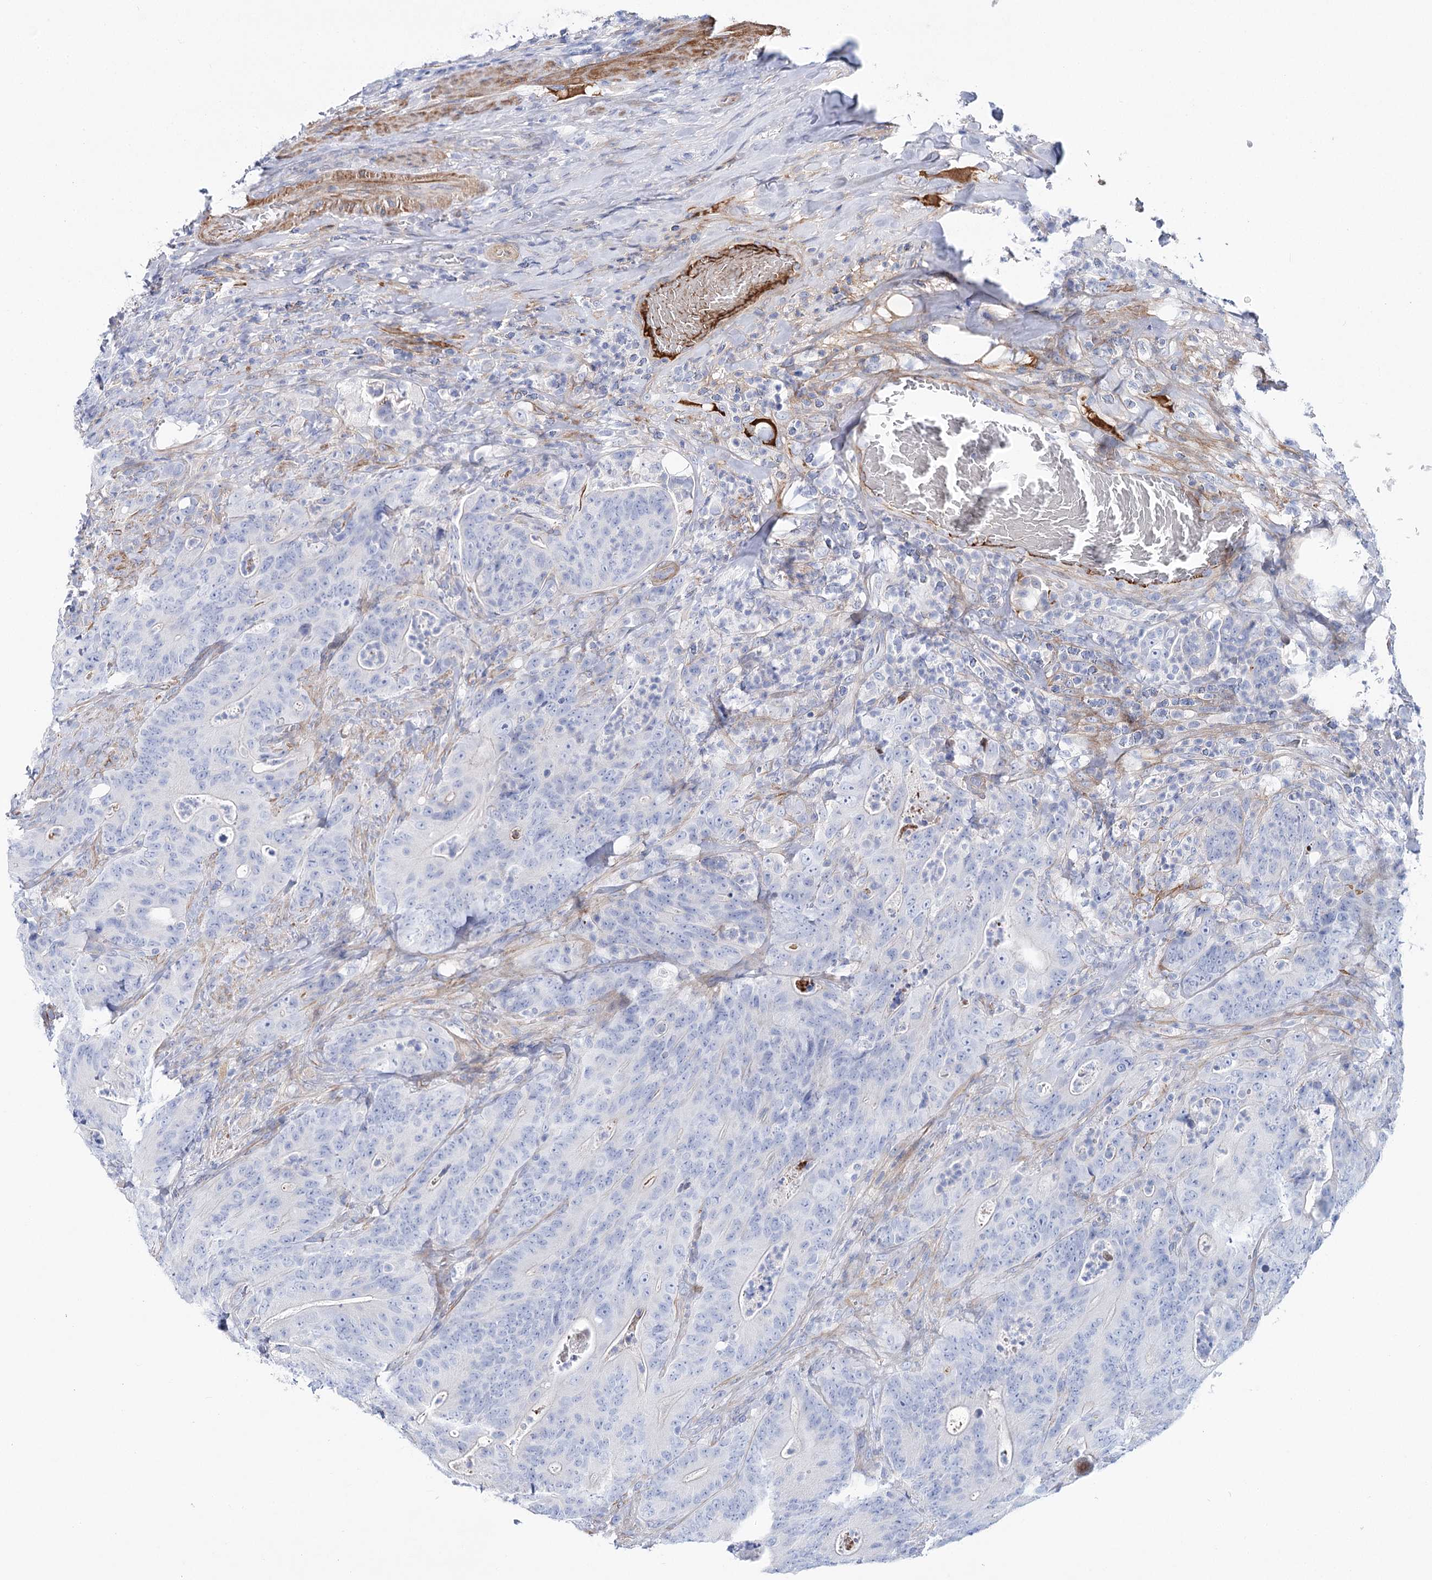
{"staining": {"intensity": "negative", "quantity": "none", "location": "none"}, "tissue": "colorectal cancer", "cell_type": "Tumor cells", "image_type": "cancer", "snomed": [{"axis": "morphology", "description": "Normal tissue, NOS"}, {"axis": "topography", "description": "Colon"}], "caption": "Tumor cells are negative for brown protein staining in colorectal cancer.", "gene": "ANKRD23", "patient": {"sex": "female", "age": 82}}